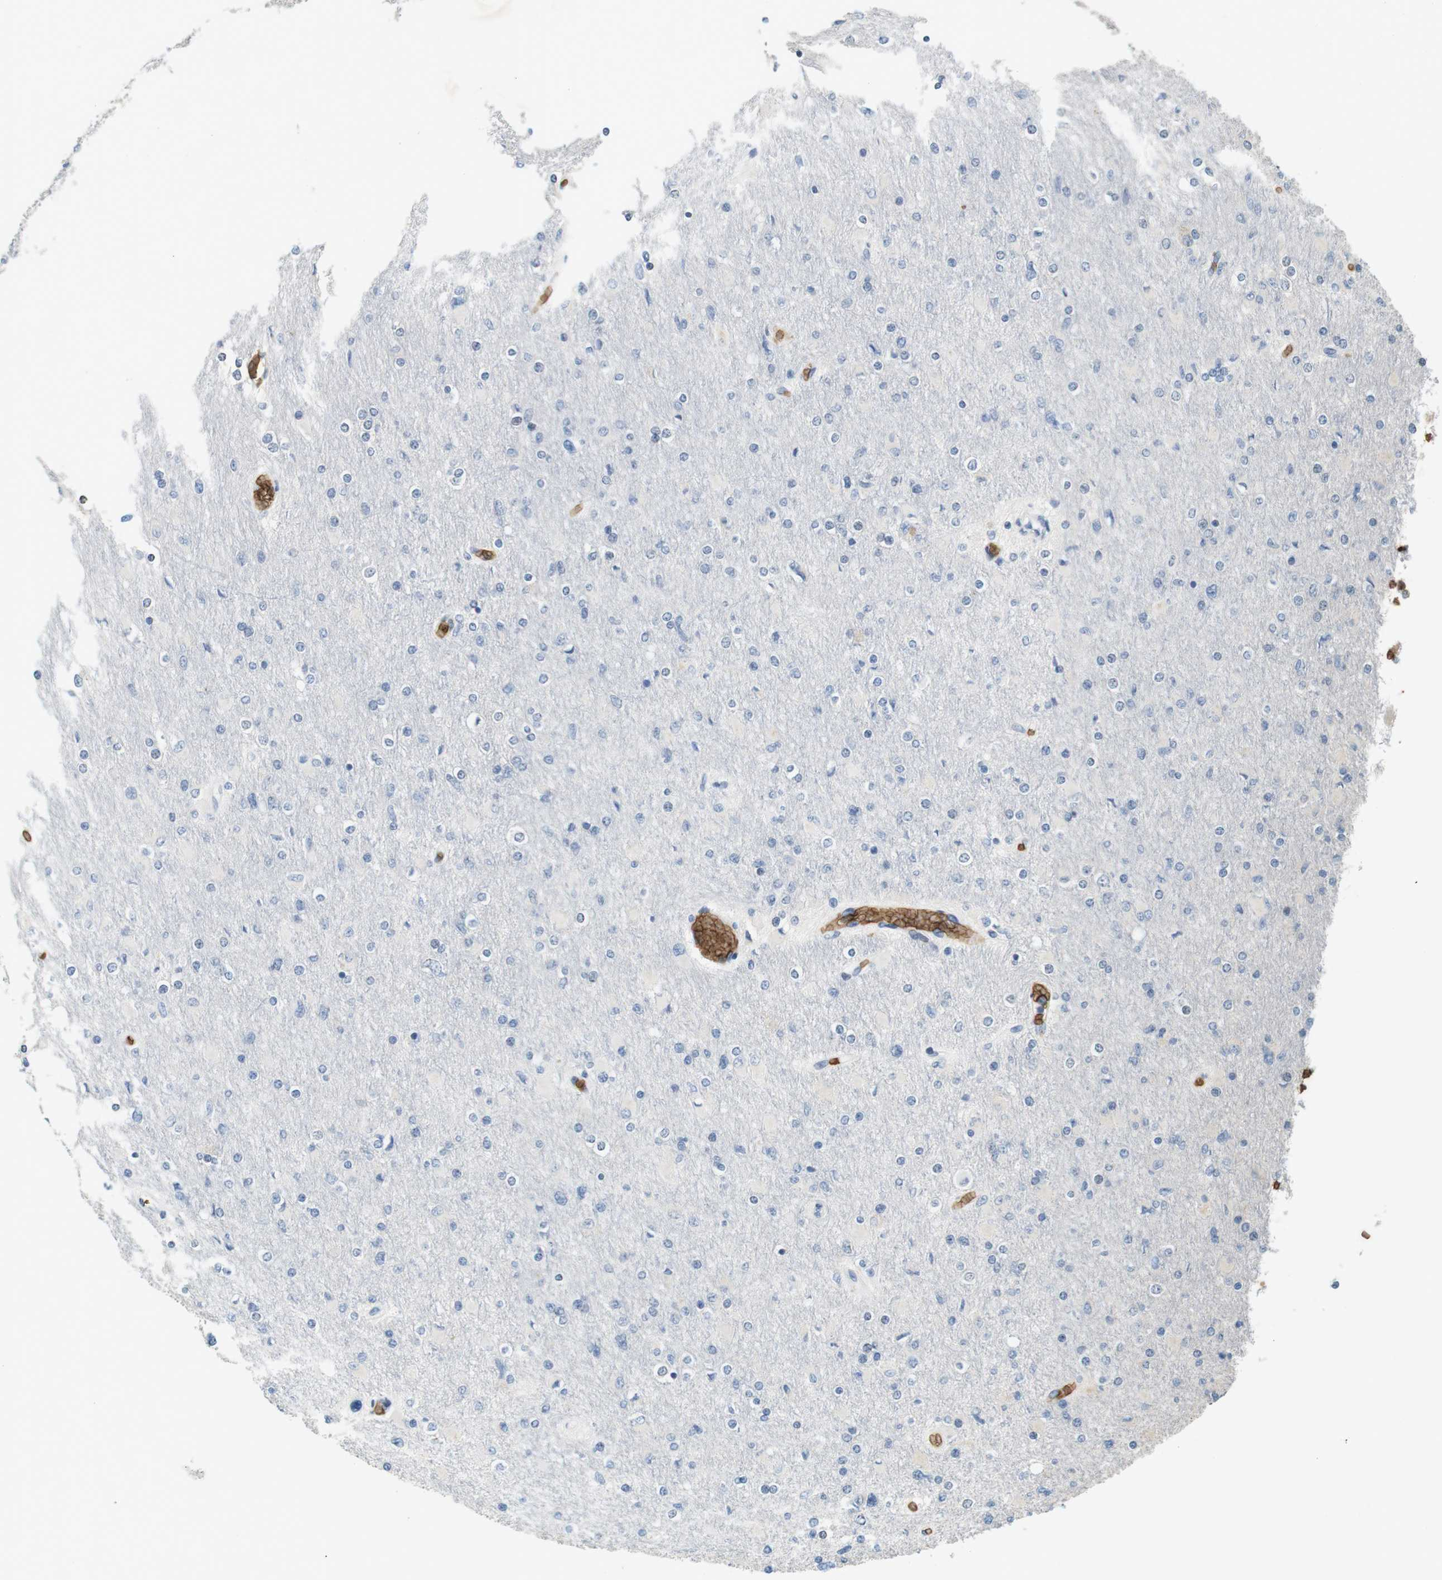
{"staining": {"intensity": "negative", "quantity": "none", "location": "none"}, "tissue": "glioma", "cell_type": "Tumor cells", "image_type": "cancer", "snomed": [{"axis": "morphology", "description": "Glioma, malignant, High grade"}, {"axis": "topography", "description": "Cerebral cortex"}], "caption": "The immunohistochemistry histopathology image has no significant staining in tumor cells of malignant glioma (high-grade) tissue. (Brightfield microscopy of DAB (3,3'-diaminobenzidine) IHC at high magnification).", "gene": "SLC4A1", "patient": {"sex": "female", "age": 36}}